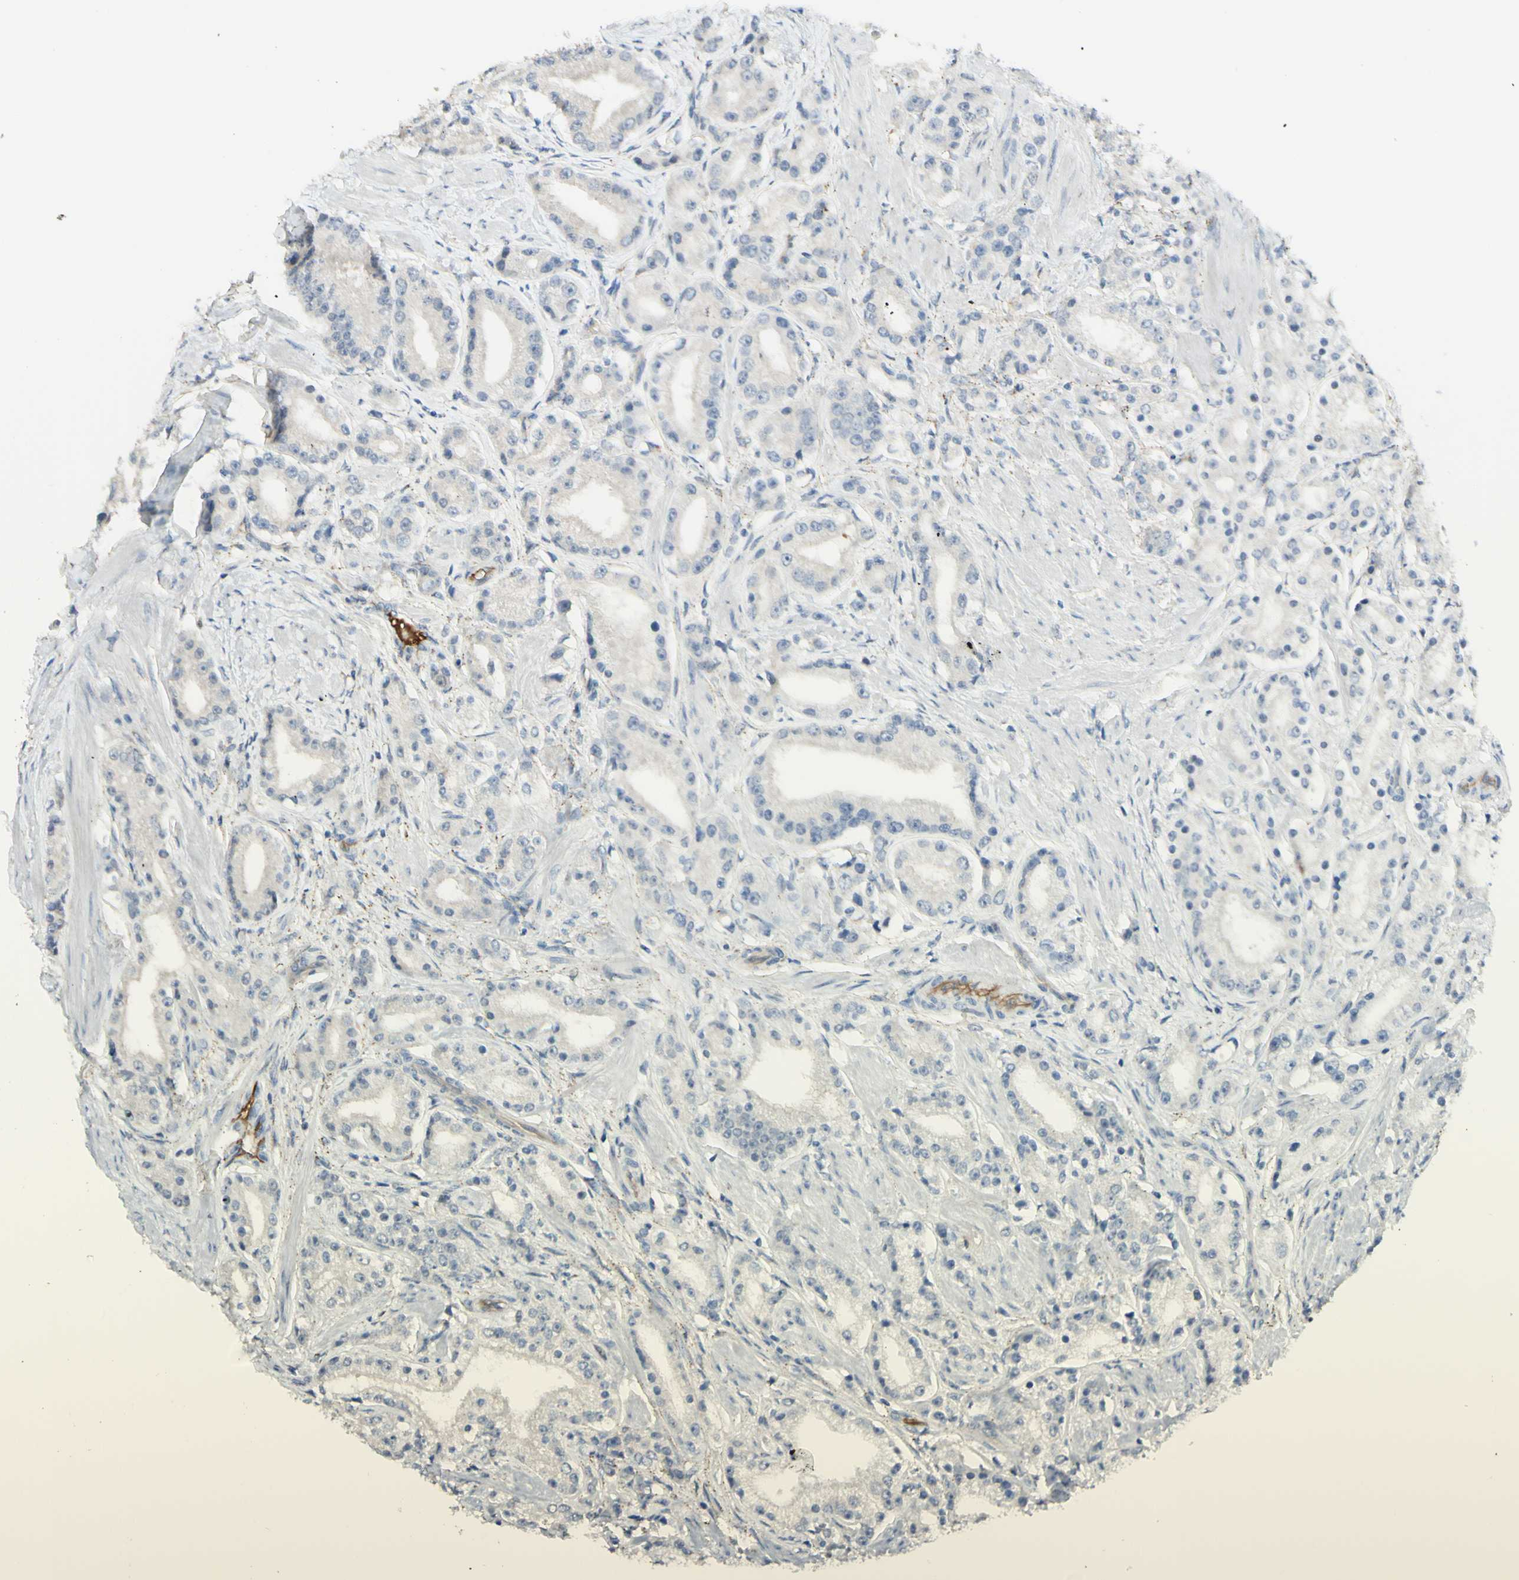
{"staining": {"intensity": "negative", "quantity": "none", "location": "none"}, "tissue": "prostate cancer", "cell_type": "Tumor cells", "image_type": "cancer", "snomed": [{"axis": "morphology", "description": "Adenocarcinoma, Low grade"}, {"axis": "topography", "description": "Prostate"}], "caption": "Immunohistochemistry (IHC) of human prostate cancer displays no expression in tumor cells. (Brightfield microscopy of DAB immunohistochemistry at high magnification).", "gene": "ANGPT2", "patient": {"sex": "male", "age": 63}}